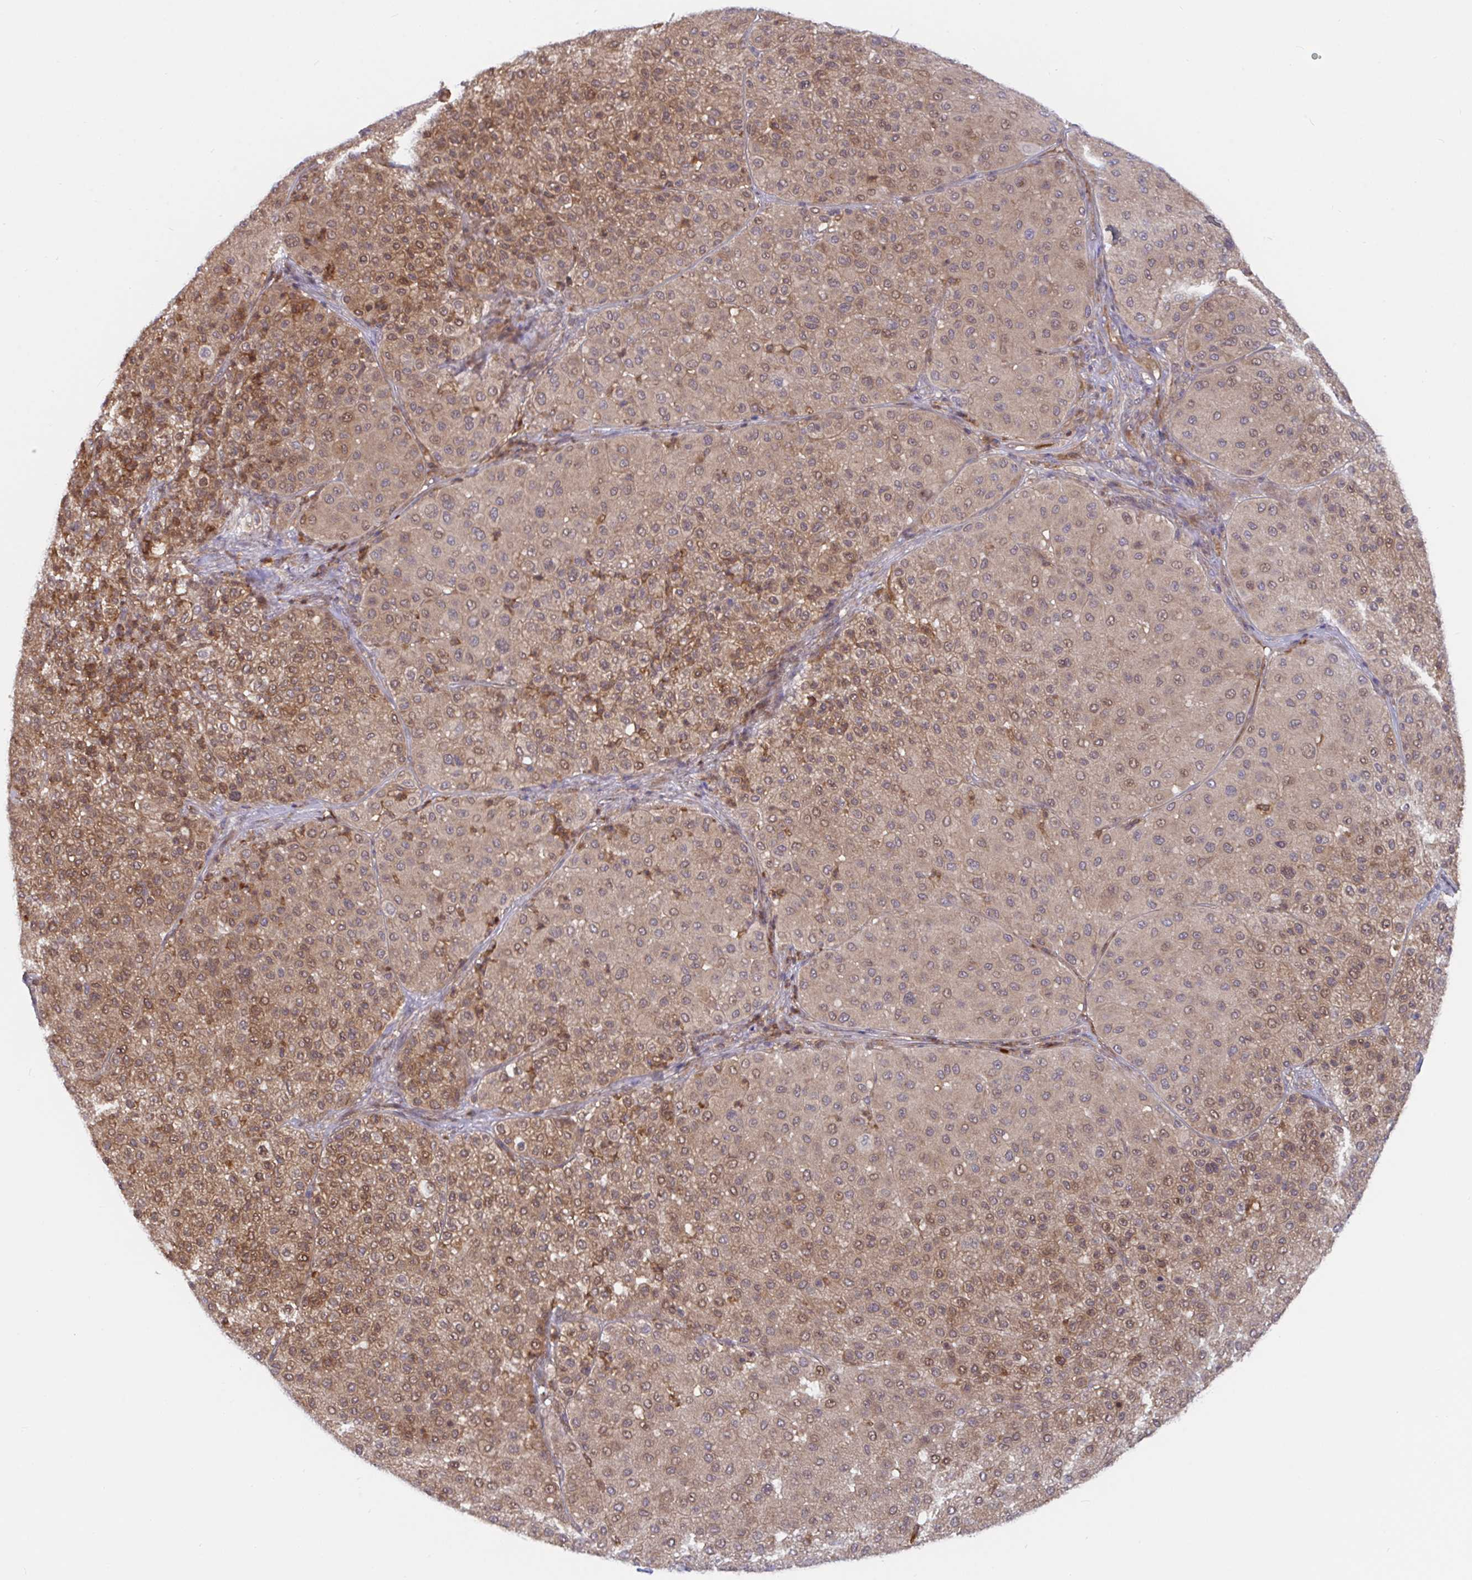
{"staining": {"intensity": "moderate", "quantity": ">75%", "location": "cytoplasmic/membranous,nuclear"}, "tissue": "melanoma", "cell_type": "Tumor cells", "image_type": "cancer", "snomed": [{"axis": "morphology", "description": "Malignant melanoma, Metastatic site"}, {"axis": "topography", "description": "Smooth muscle"}], "caption": "A brown stain labels moderate cytoplasmic/membranous and nuclear positivity of a protein in human melanoma tumor cells. The staining was performed using DAB (3,3'-diaminobenzidine) to visualize the protein expression in brown, while the nuclei were stained in blue with hematoxylin (Magnification: 20x).", "gene": "LMNTD2", "patient": {"sex": "male", "age": 41}}